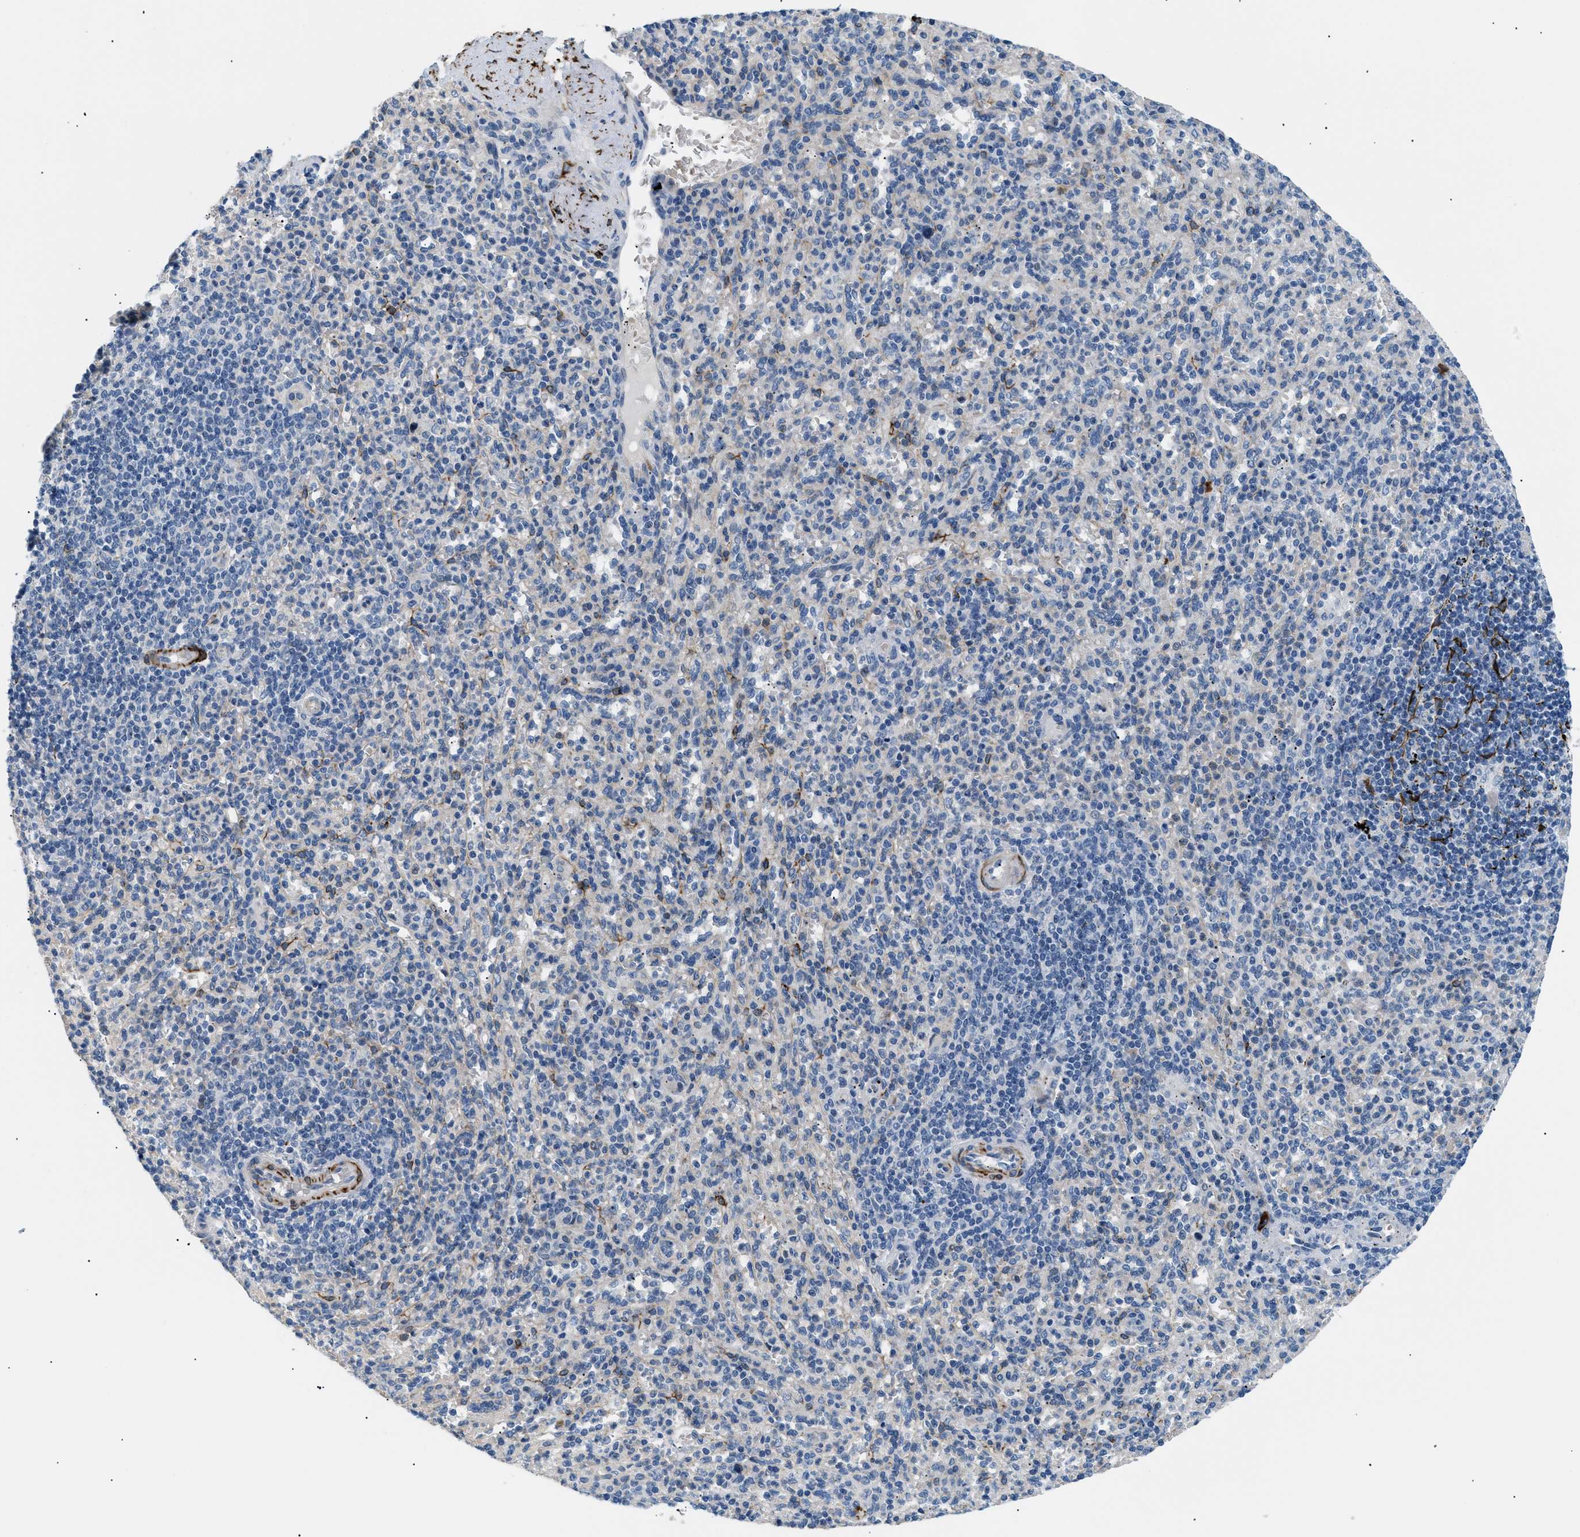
{"staining": {"intensity": "moderate", "quantity": "<25%", "location": "cytoplasmic/membranous"}, "tissue": "spleen", "cell_type": "Cells in red pulp", "image_type": "normal", "snomed": [{"axis": "morphology", "description": "Normal tissue, NOS"}, {"axis": "topography", "description": "Spleen"}], "caption": "Brown immunohistochemical staining in benign spleen demonstrates moderate cytoplasmic/membranous positivity in about <25% of cells in red pulp. Nuclei are stained in blue.", "gene": "ICA1", "patient": {"sex": "male", "age": 36}}